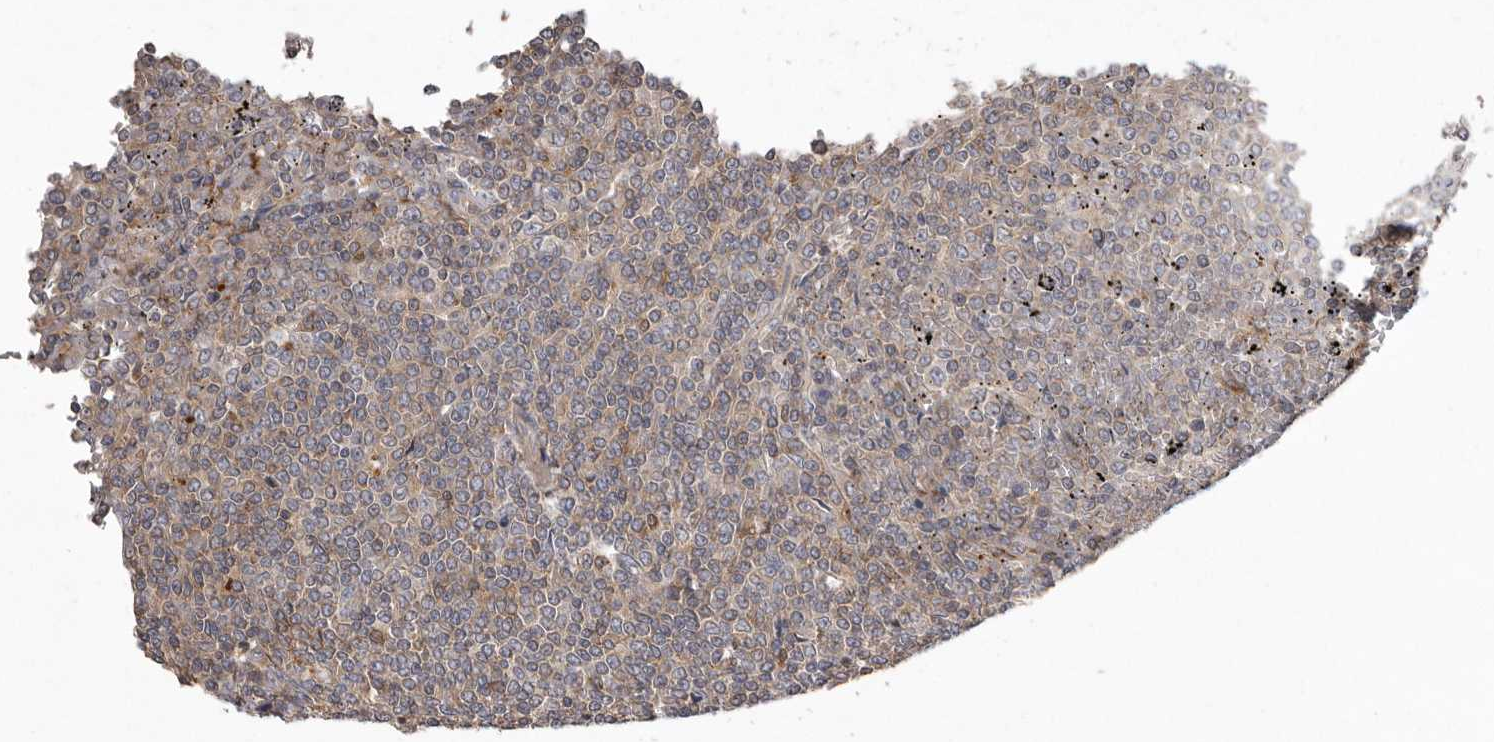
{"staining": {"intensity": "negative", "quantity": "none", "location": "none"}, "tissue": "lymphoma", "cell_type": "Tumor cells", "image_type": "cancer", "snomed": [{"axis": "morphology", "description": "Malignant lymphoma, non-Hodgkin's type, Low grade"}, {"axis": "topography", "description": "Spleen"}], "caption": "Low-grade malignant lymphoma, non-Hodgkin's type stained for a protein using IHC shows no expression tumor cells.", "gene": "WDR47", "patient": {"sex": "female", "age": 19}}